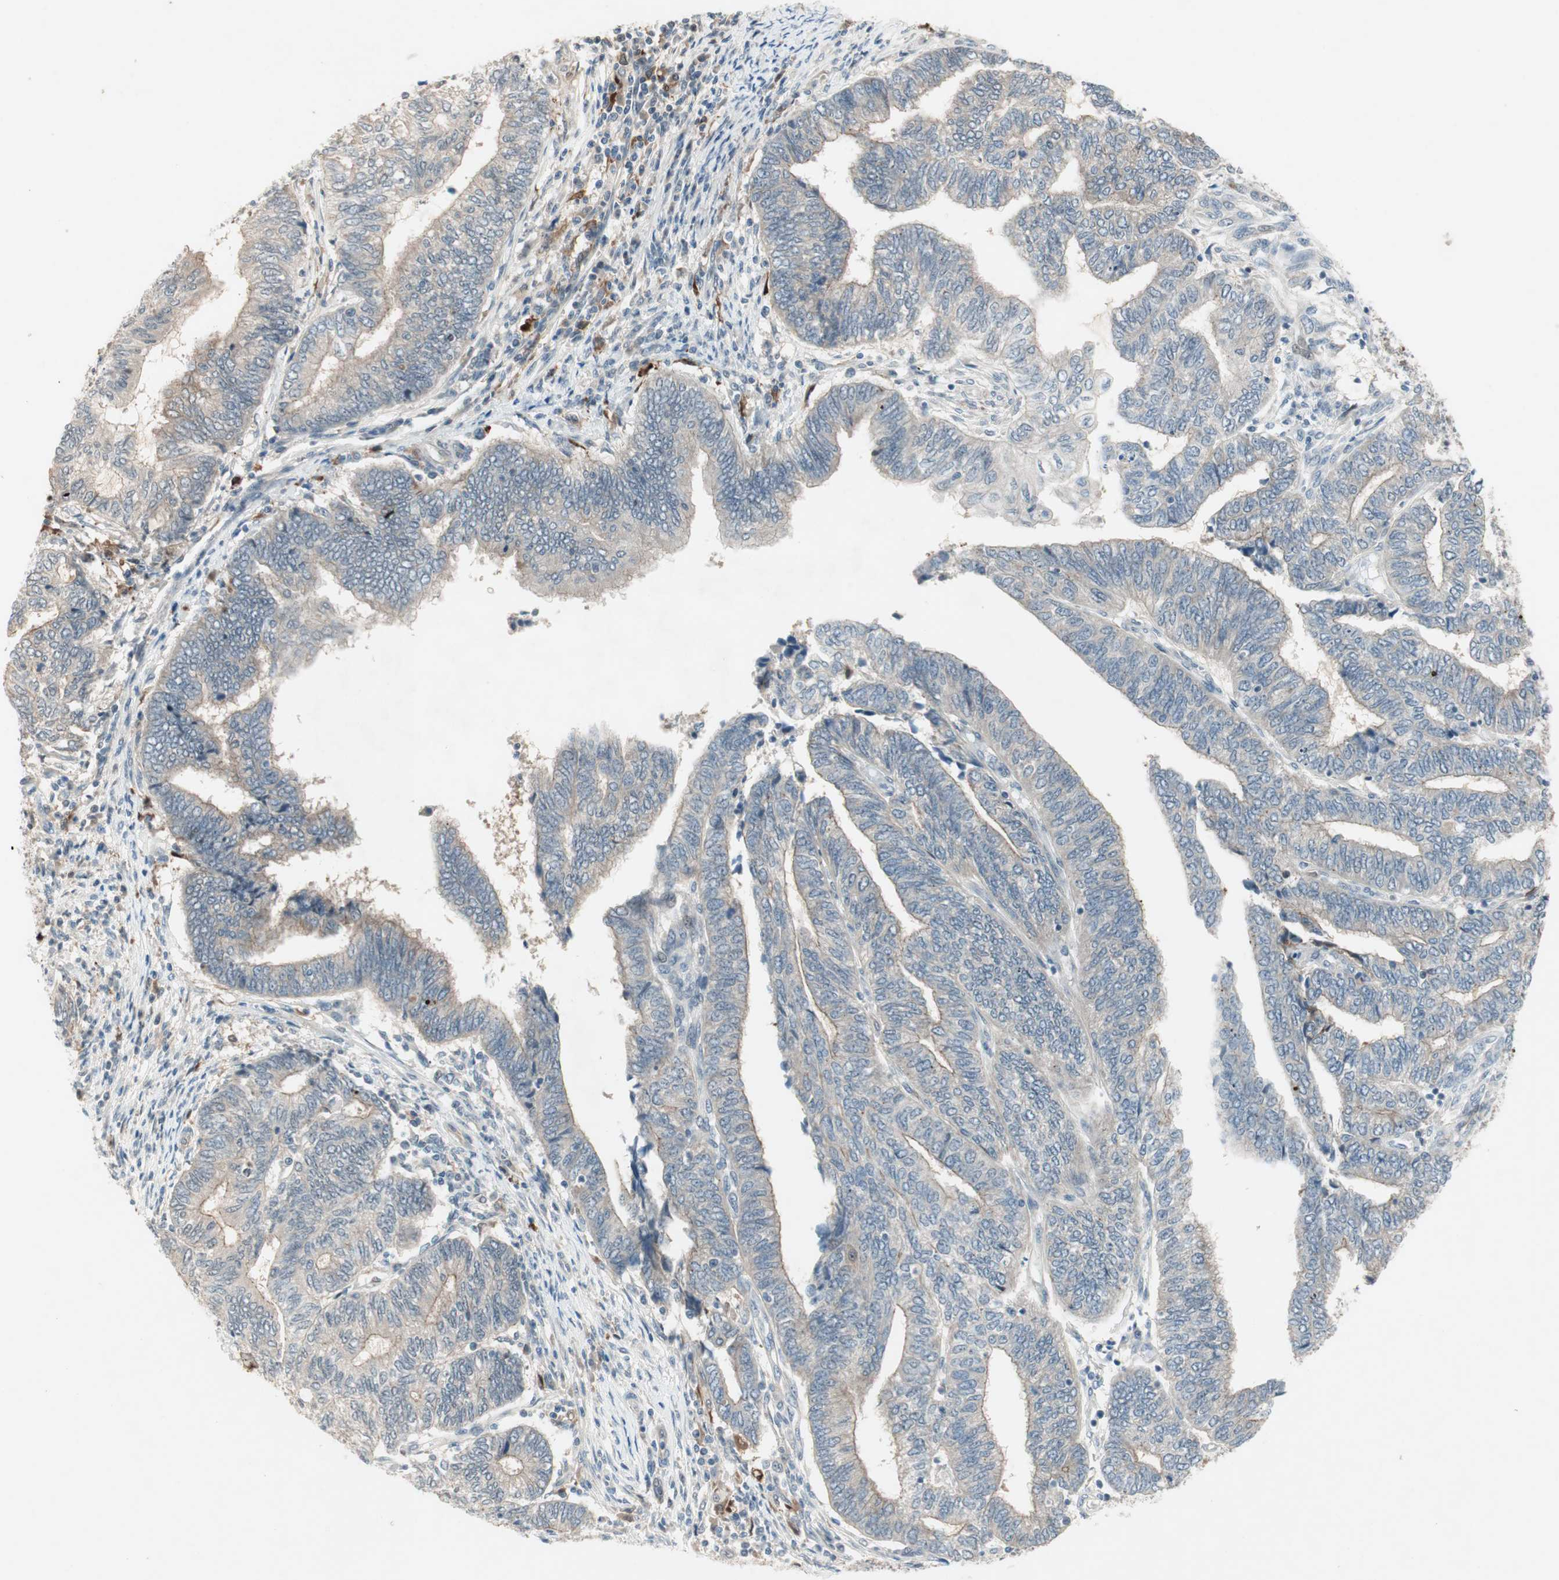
{"staining": {"intensity": "weak", "quantity": "25%-75%", "location": "cytoplasmic/membranous"}, "tissue": "endometrial cancer", "cell_type": "Tumor cells", "image_type": "cancer", "snomed": [{"axis": "morphology", "description": "Adenocarcinoma, NOS"}, {"axis": "topography", "description": "Uterus"}, {"axis": "topography", "description": "Endometrium"}], "caption": "This is an image of IHC staining of endometrial cancer, which shows weak expression in the cytoplasmic/membranous of tumor cells.", "gene": "RTL6", "patient": {"sex": "female", "age": 70}}